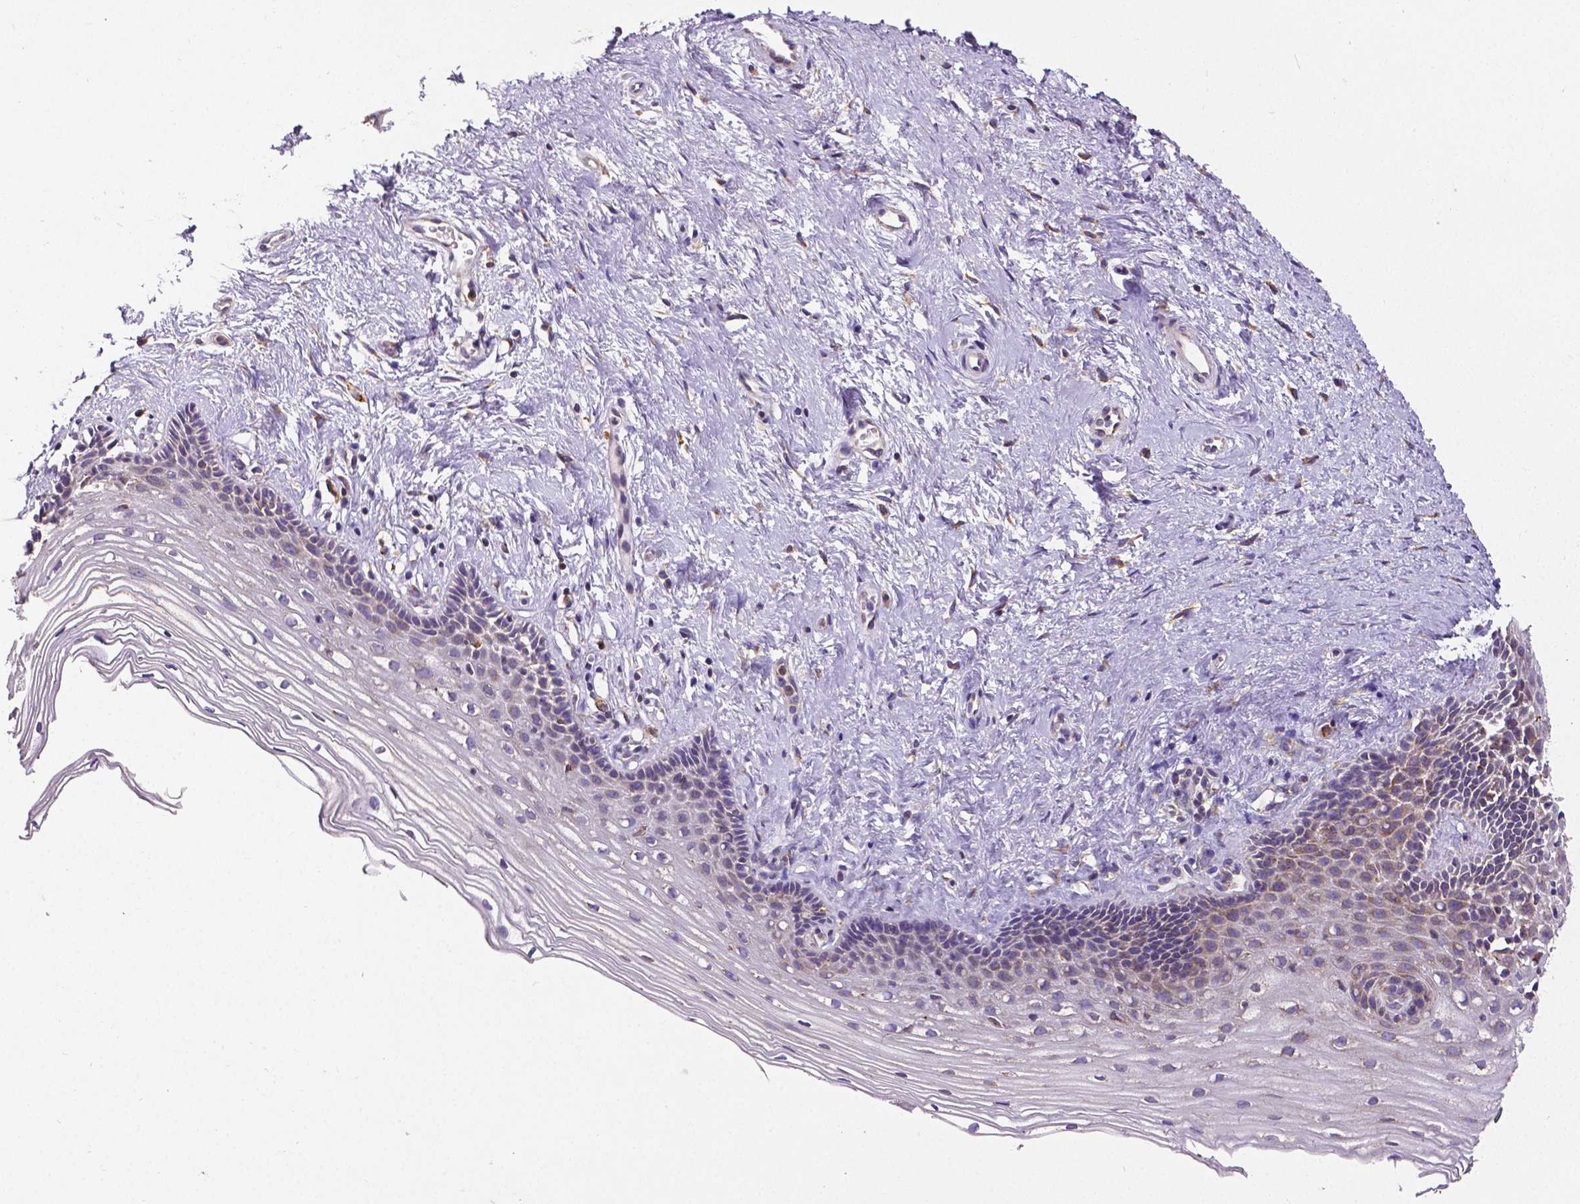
{"staining": {"intensity": "negative", "quantity": "none", "location": "none"}, "tissue": "cervix", "cell_type": "Glandular cells", "image_type": "normal", "snomed": [{"axis": "morphology", "description": "Normal tissue, NOS"}, {"axis": "topography", "description": "Cervix"}], "caption": "Human cervix stained for a protein using immunohistochemistry reveals no staining in glandular cells.", "gene": "MTDH", "patient": {"sex": "female", "age": 40}}